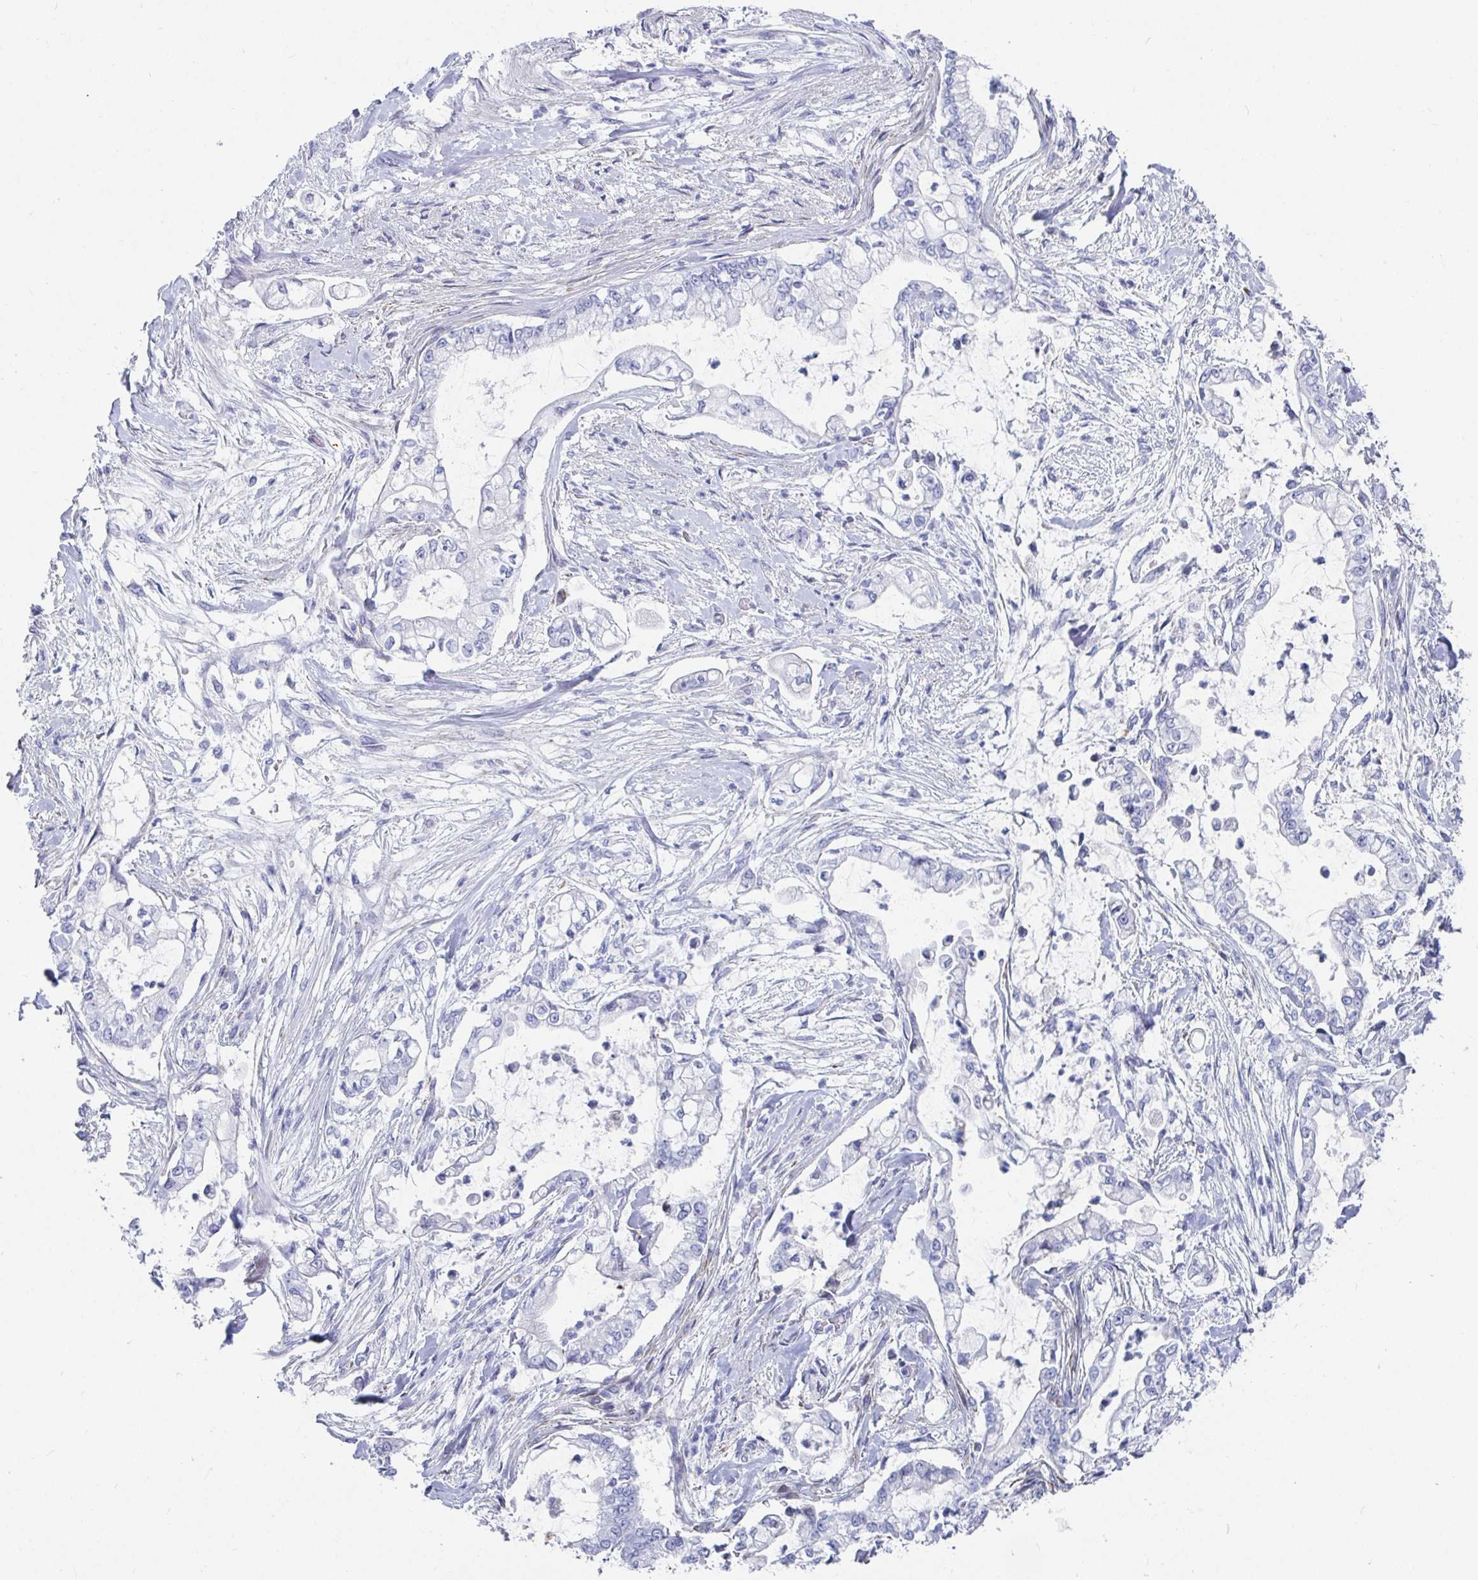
{"staining": {"intensity": "negative", "quantity": "none", "location": "none"}, "tissue": "pancreatic cancer", "cell_type": "Tumor cells", "image_type": "cancer", "snomed": [{"axis": "morphology", "description": "Adenocarcinoma, NOS"}, {"axis": "topography", "description": "Pancreas"}], "caption": "This is a micrograph of IHC staining of pancreatic cancer, which shows no positivity in tumor cells.", "gene": "ZFP82", "patient": {"sex": "female", "age": 69}}